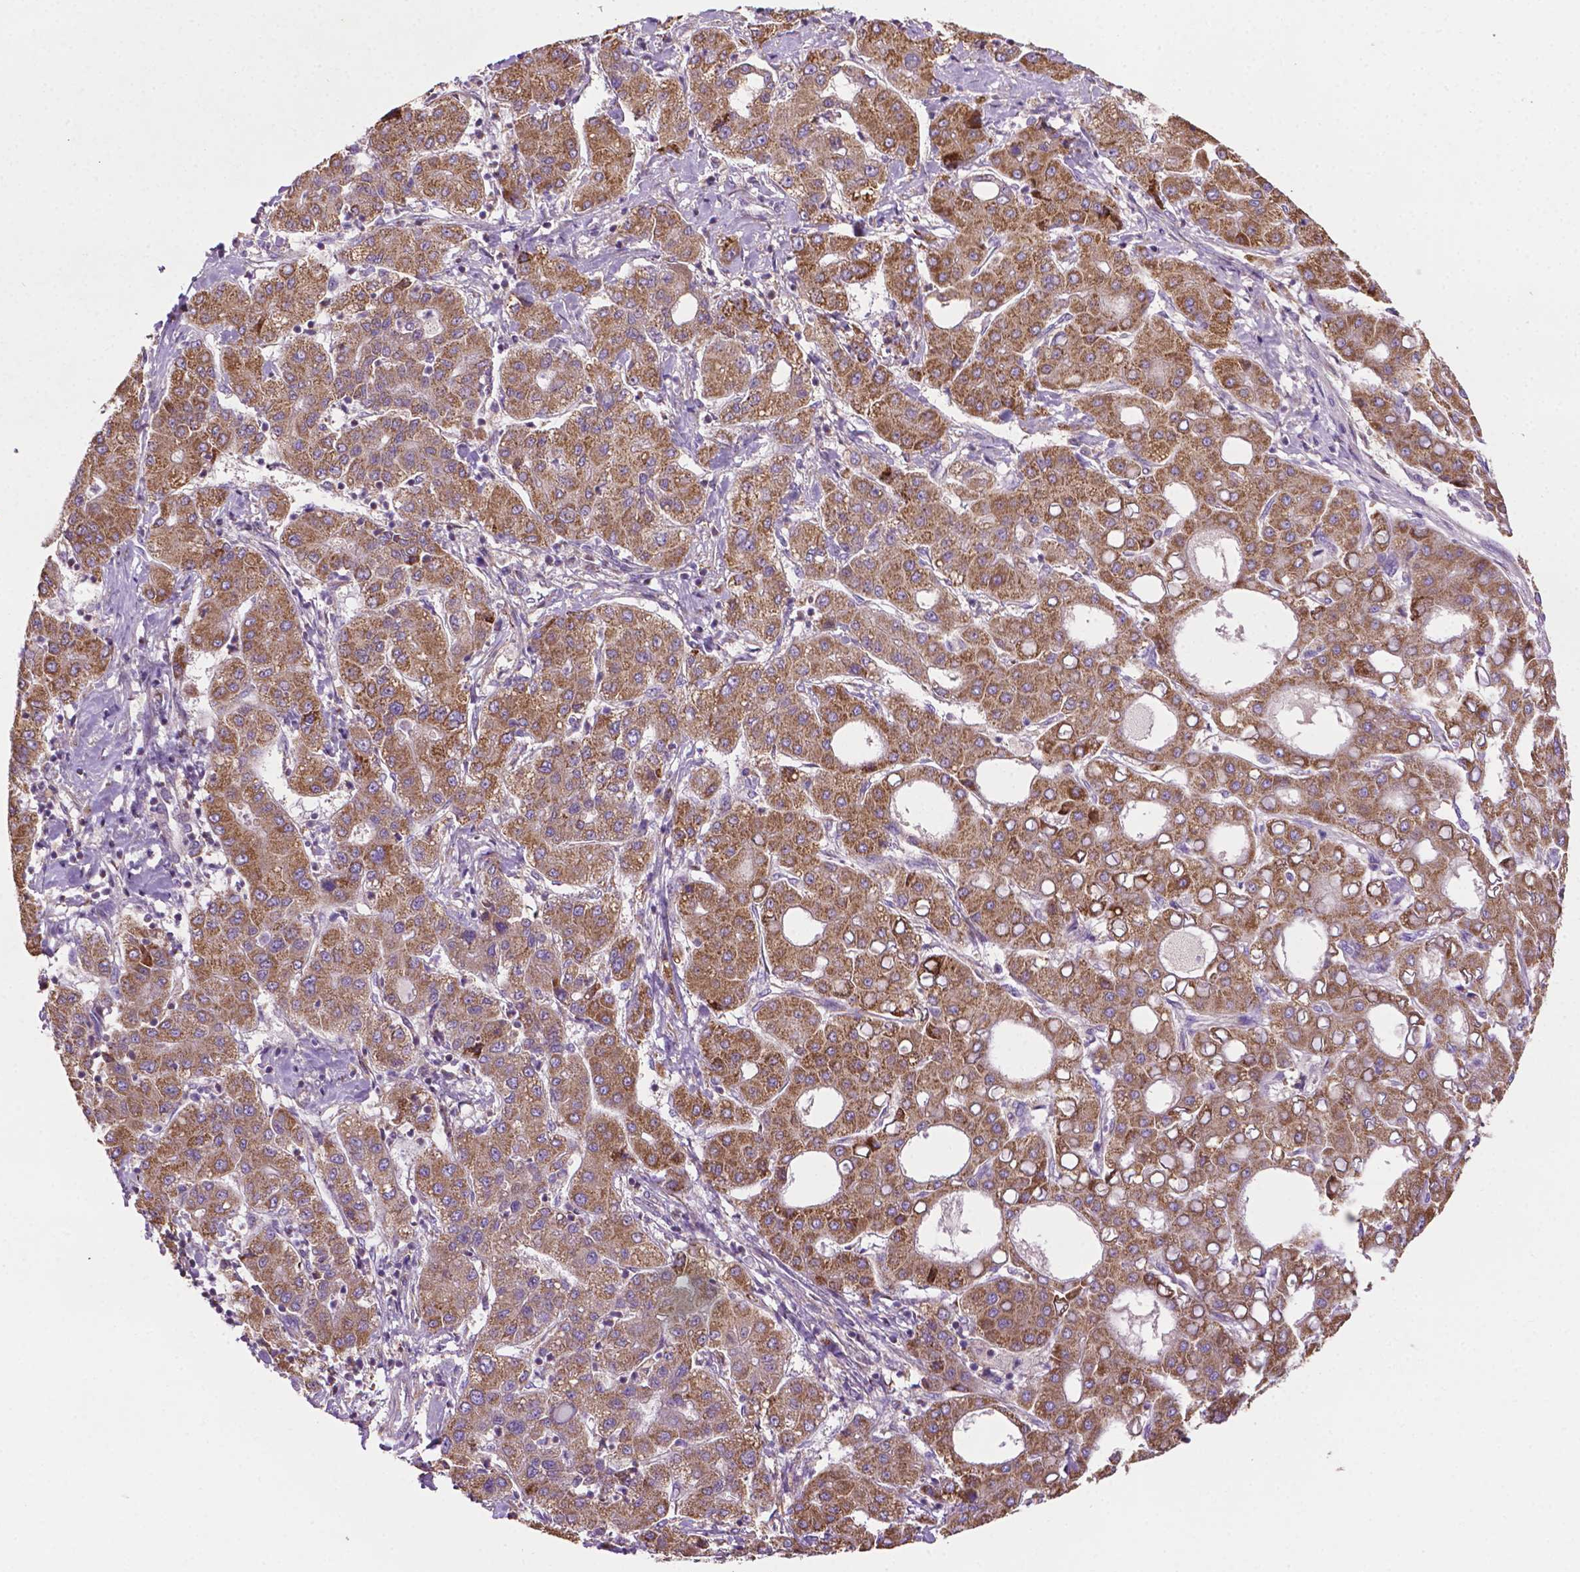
{"staining": {"intensity": "moderate", "quantity": ">75%", "location": "cytoplasmic/membranous"}, "tissue": "liver cancer", "cell_type": "Tumor cells", "image_type": "cancer", "snomed": [{"axis": "morphology", "description": "Carcinoma, Hepatocellular, NOS"}, {"axis": "topography", "description": "Liver"}], "caption": "Brown immunohistochemical staining in liver hepatocellular carcinoma displays moderate cytoplasmic/membranous positivity in approximately >75% of tumor cells. Using DAB (3,3'-diaminobenzidine) (brown) and hematoxylin (blue) stains, captured at high magnification using brightfield microscopy.", "gene": "ILVBL", "patient": {"sex": "male", "age": 65}}